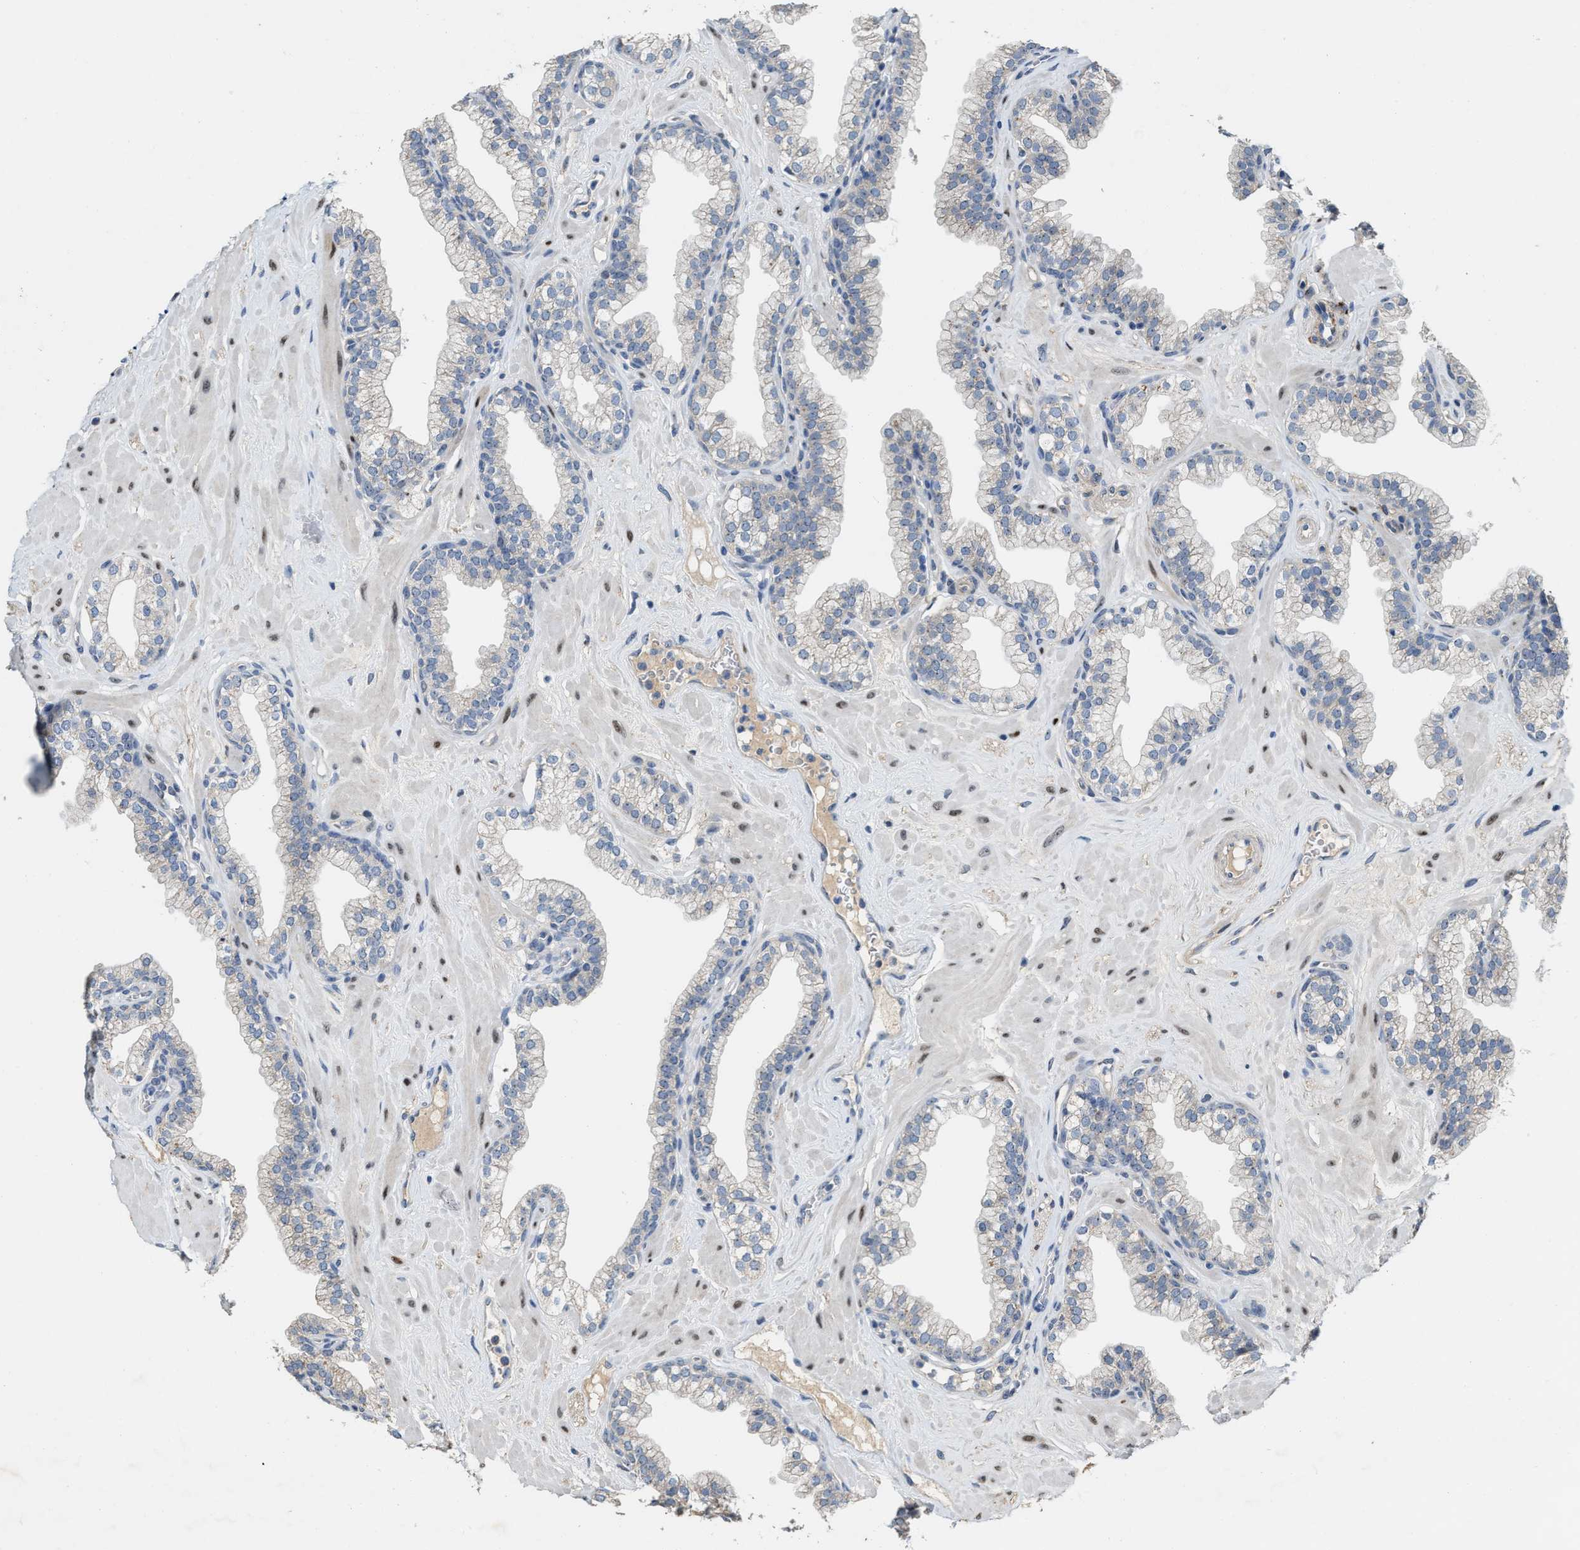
{"staining": {"intensity": "negative", "quantity": "none", "location": "none"}, "tissue": "prostate", "cell_type": "Glandular cells", "image_type": "normal", "snomed": [{"axis": "morphology", "description": "Normal tissue, NOS"}, {"axis": "morphology", "description": "Urothelial carcinoma, Low grade"}, {"axis": "topography", "description": "Urinary bladder"}, {"axis": "topography", "description": "Prostate"}], "caption": "Prostate was stained to show a protein in brown. There is no significant expression in glandular cells. (DAB (3,3'-diaminobenzidine) IHC visualized using brightfield microscopy, high magnification).", "gene": "ZNF783", "patient": {"sex": "male", "age": 60}}